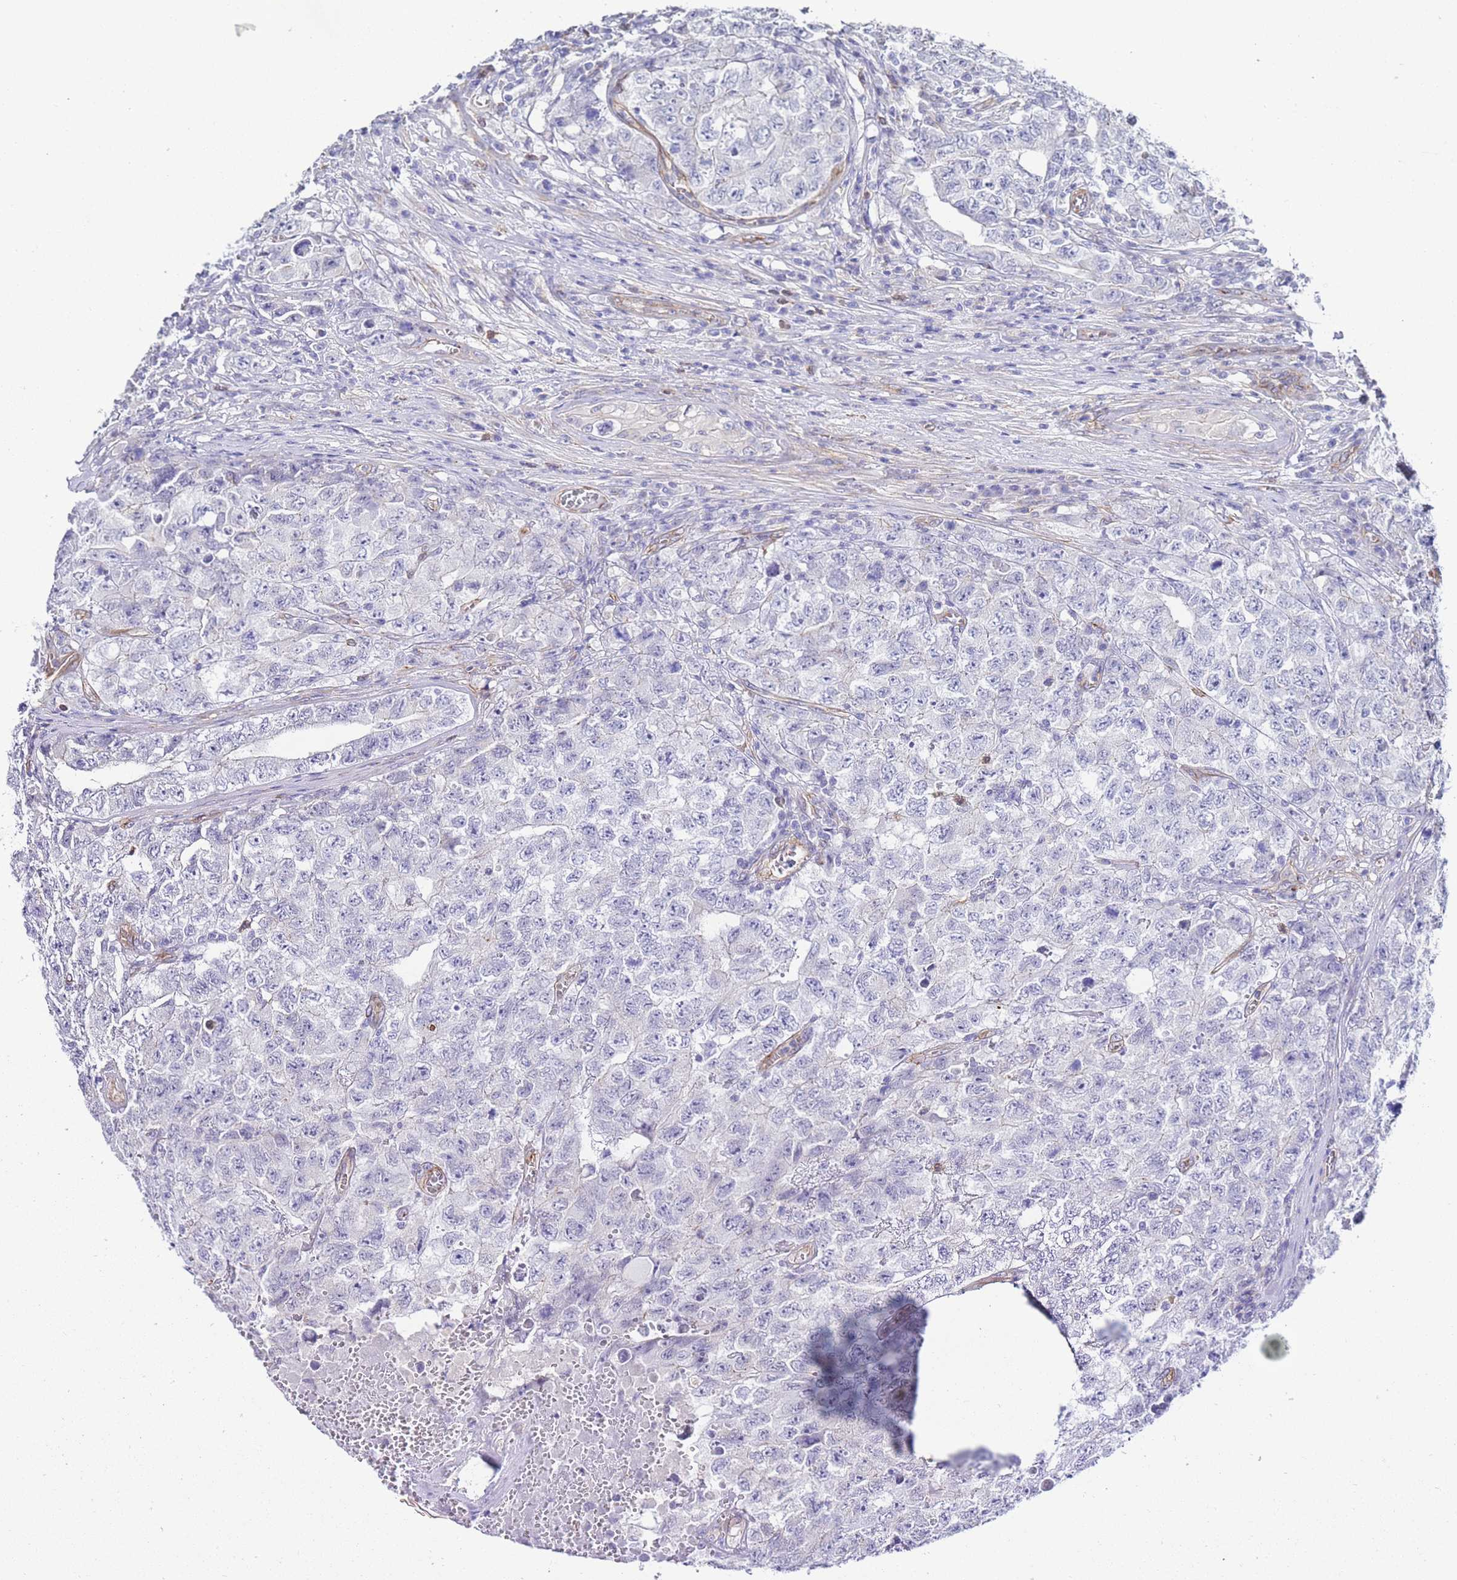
{"staining": {"intensity": "negative", "quantity": "none", "location": "none"}, "tissue": "testis cancer", "cell_type": "Tumor cells", "image_type": "cancer", "snomed": [{"axis": "morphology", "description": "Carcinoma, Embryonal, NOS"}, {"axis": "topography", "description": "Testis"}], "caption": "Immunohistochemical staining of human embryonal carcinoma (testis) displays no significant staining in tumor cells.", "gene": "PDCD7", "patient": {"sex": "male", "age": 31}}